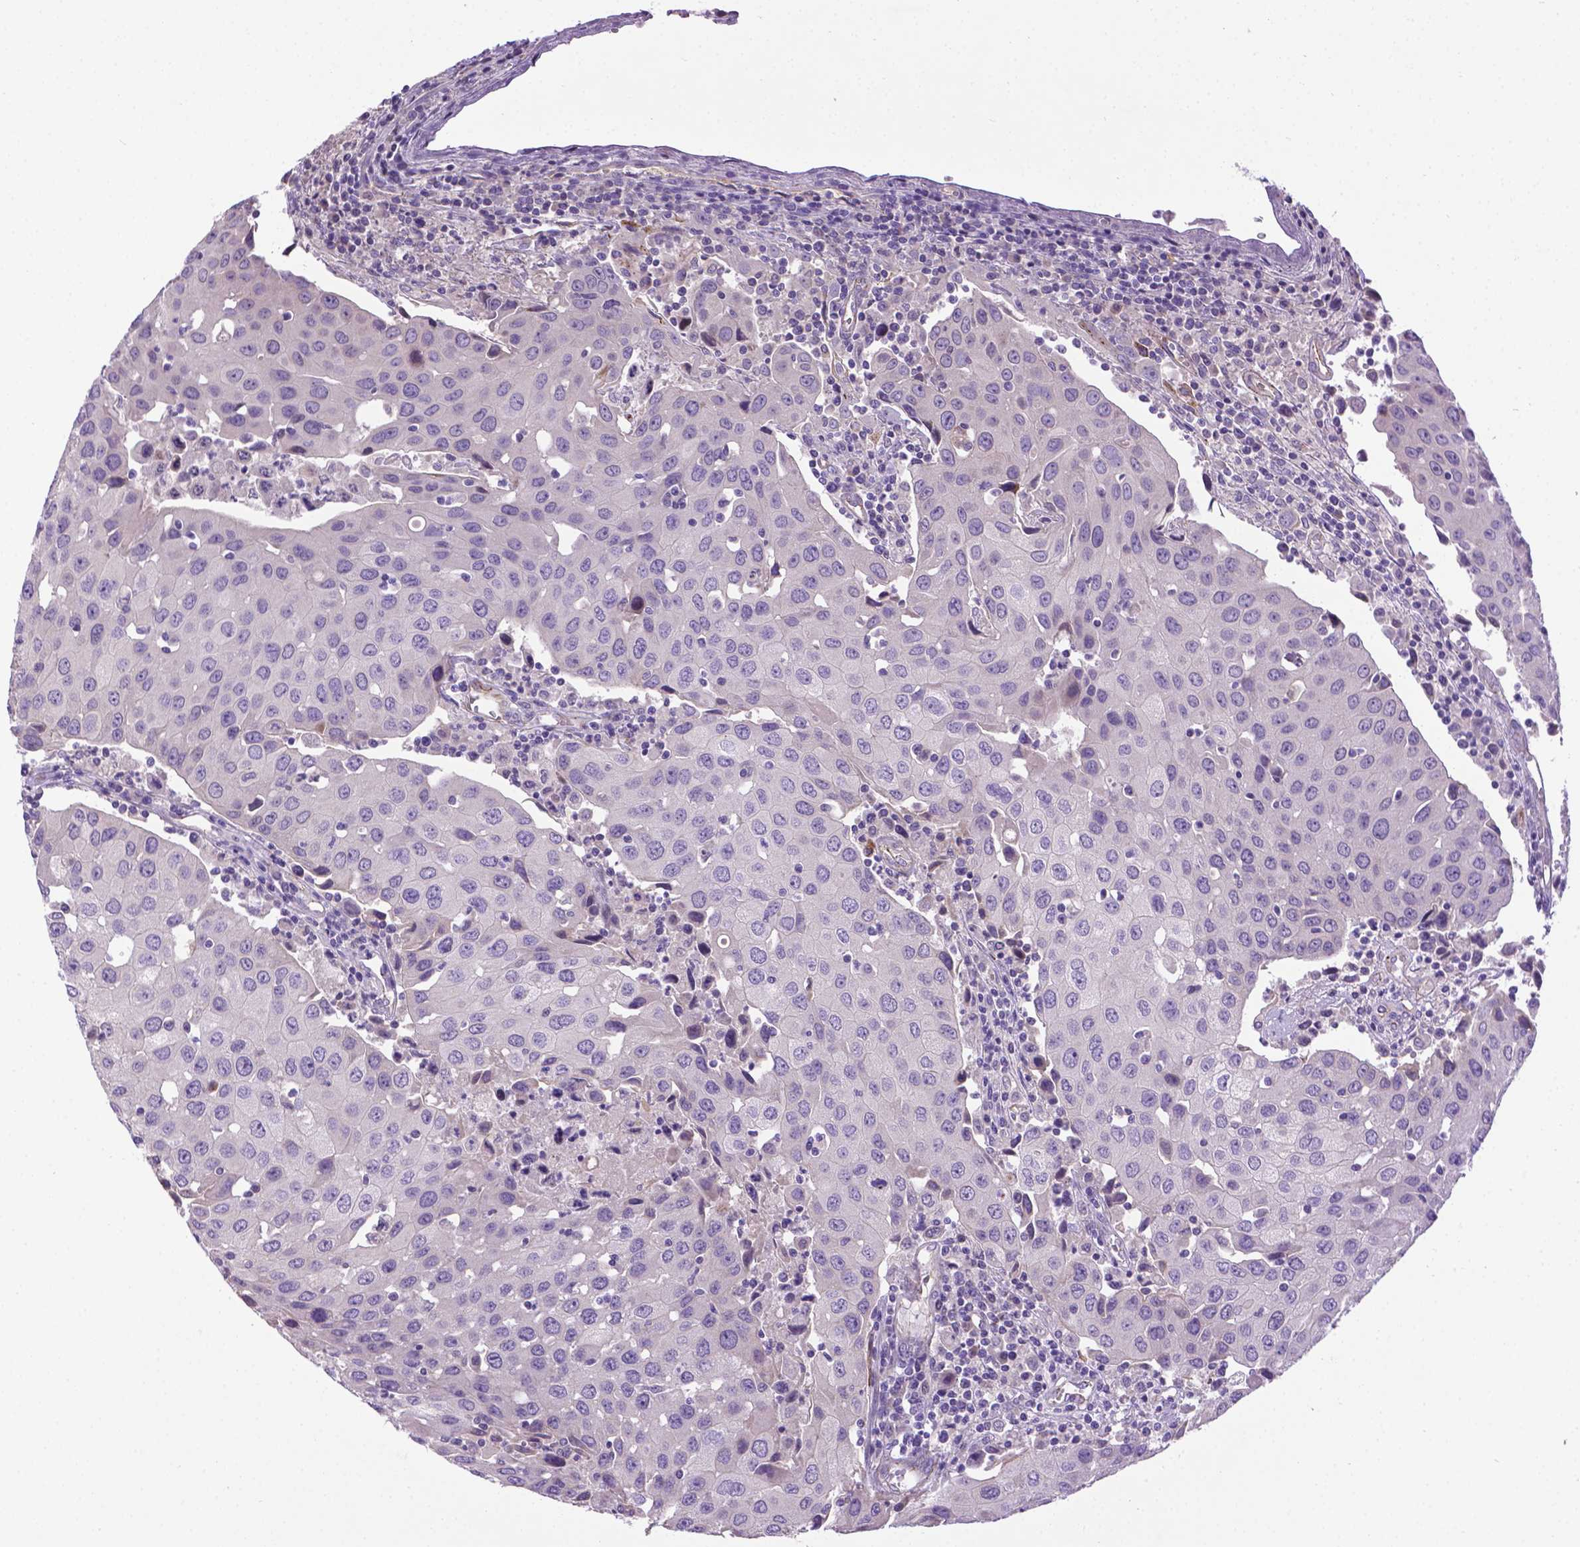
{"staining": {"intensity": "negative", "quantity": "none", "location": "none"}, "tissue": "urothelial cancer", "cell_type": "Tumor cells", "image_type": "cancer", "snomed": [{"axis": "morphology", "description": "Urothelial carcinoma, High grade"}, {"axis": "topography", "description": "Urinary bladder"}], "caption": "Immunohistochemistry (IHC) image of neoplastic tissue: human high-grade urothelial carcinoma stained with DAB (3,3'-diaminobenzidine) shows no significant protein expression in tumor cells.", "gene": "CCER2", "patient": {"sex": "female", "age": 85}}